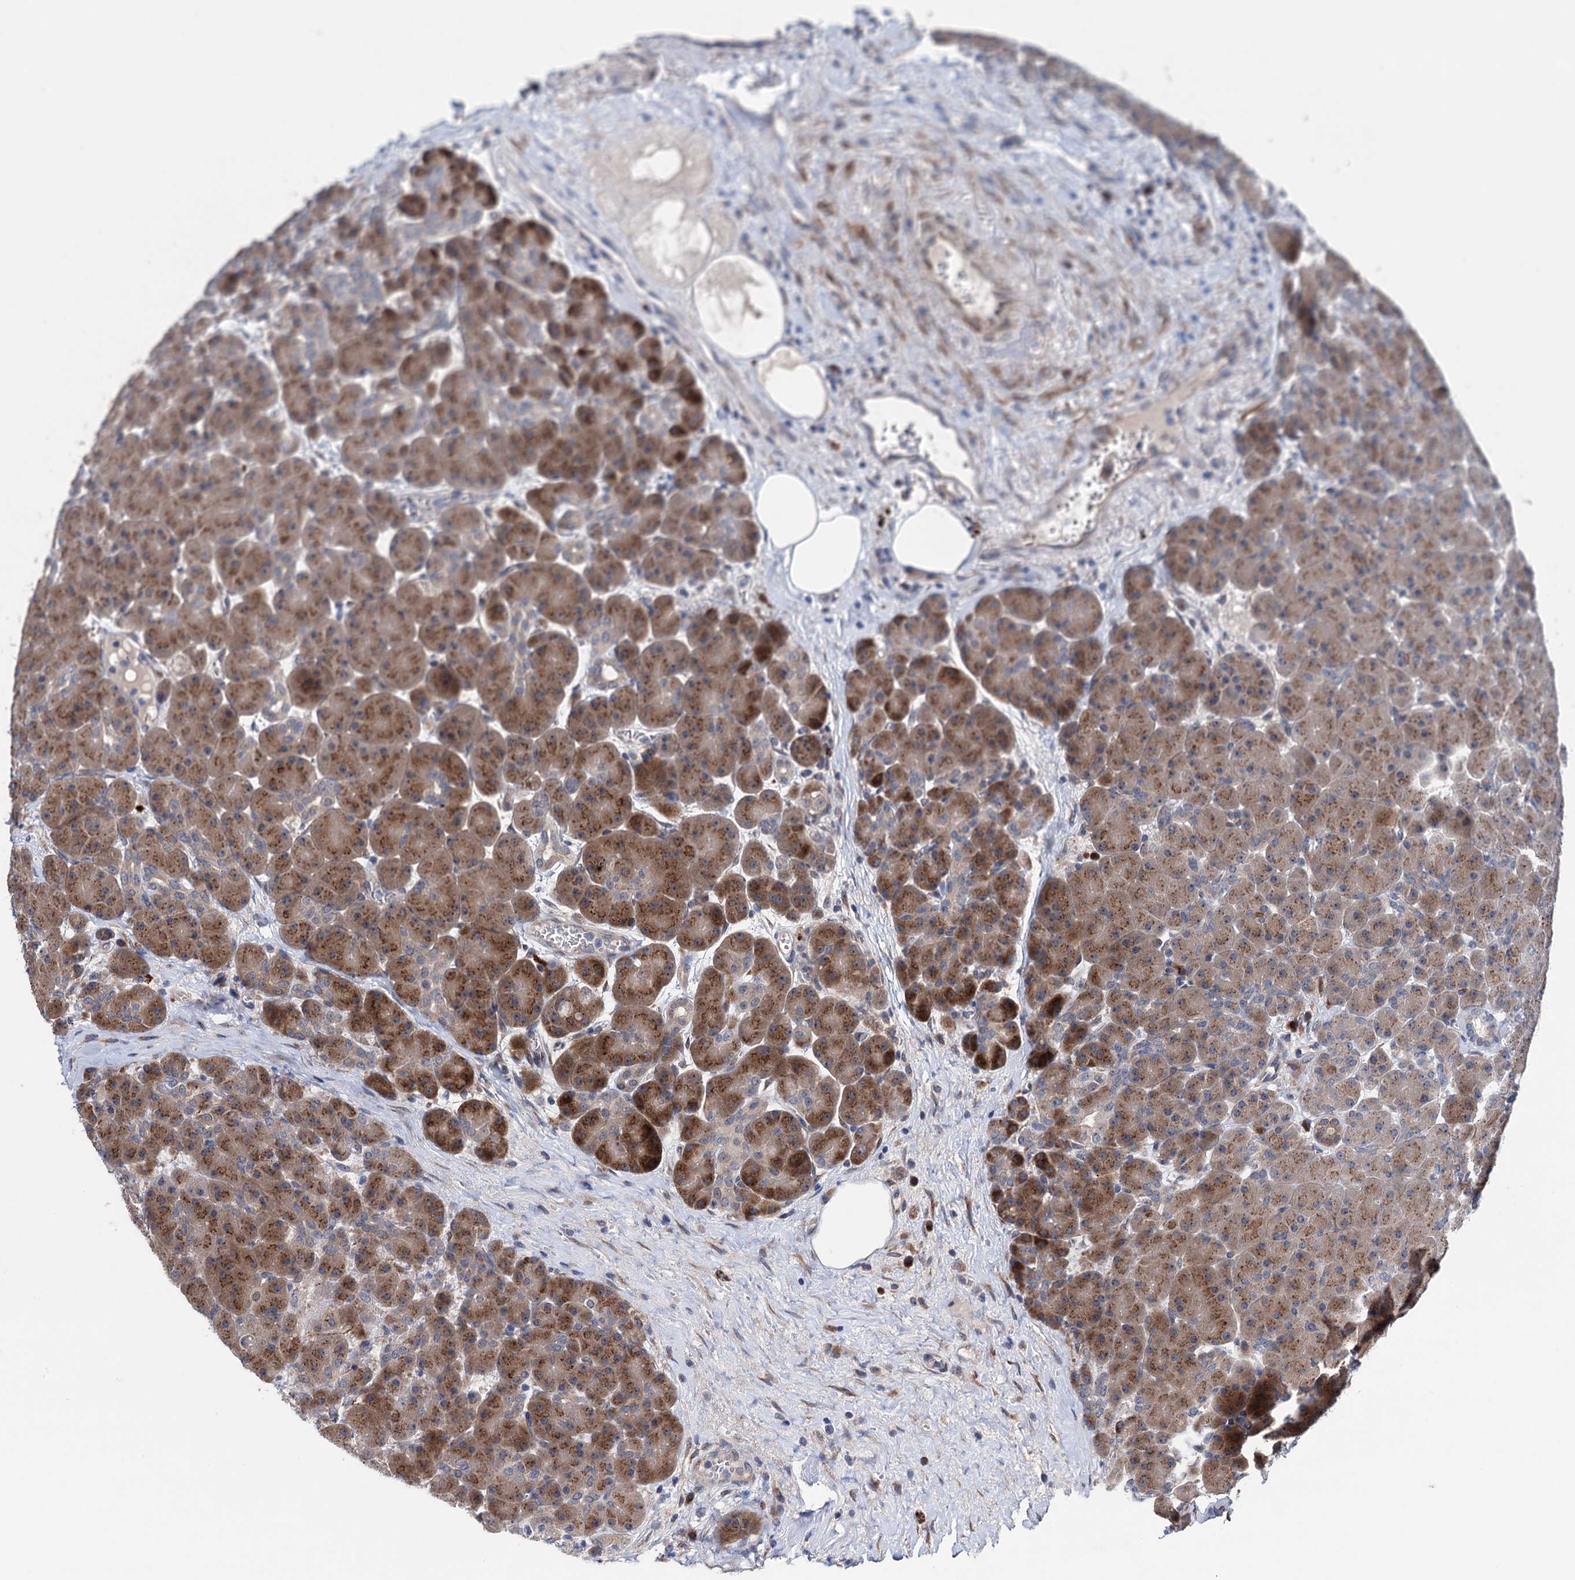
{"staining": {"intensity": "moderate", "quantity": ">75%", "location": "cytoplasmic/membranous"}, "tissue": "pancreas", "cell_type": "Exocrine glandular cells", "image_type": "normal", "snomed": [{"axis": "morphology", "description": "Normal tissue, NOS"}, {"axis": "topography", "description": "Pancreas"}], "caption": "Exocrine glandular cells display medium levels of moderate cytoplasmic/membranous positivity in approximately >75% of cells in unremarkable pancreas.", "gene": "EYA4", "patient": {"sex": "male", "age": 66}}